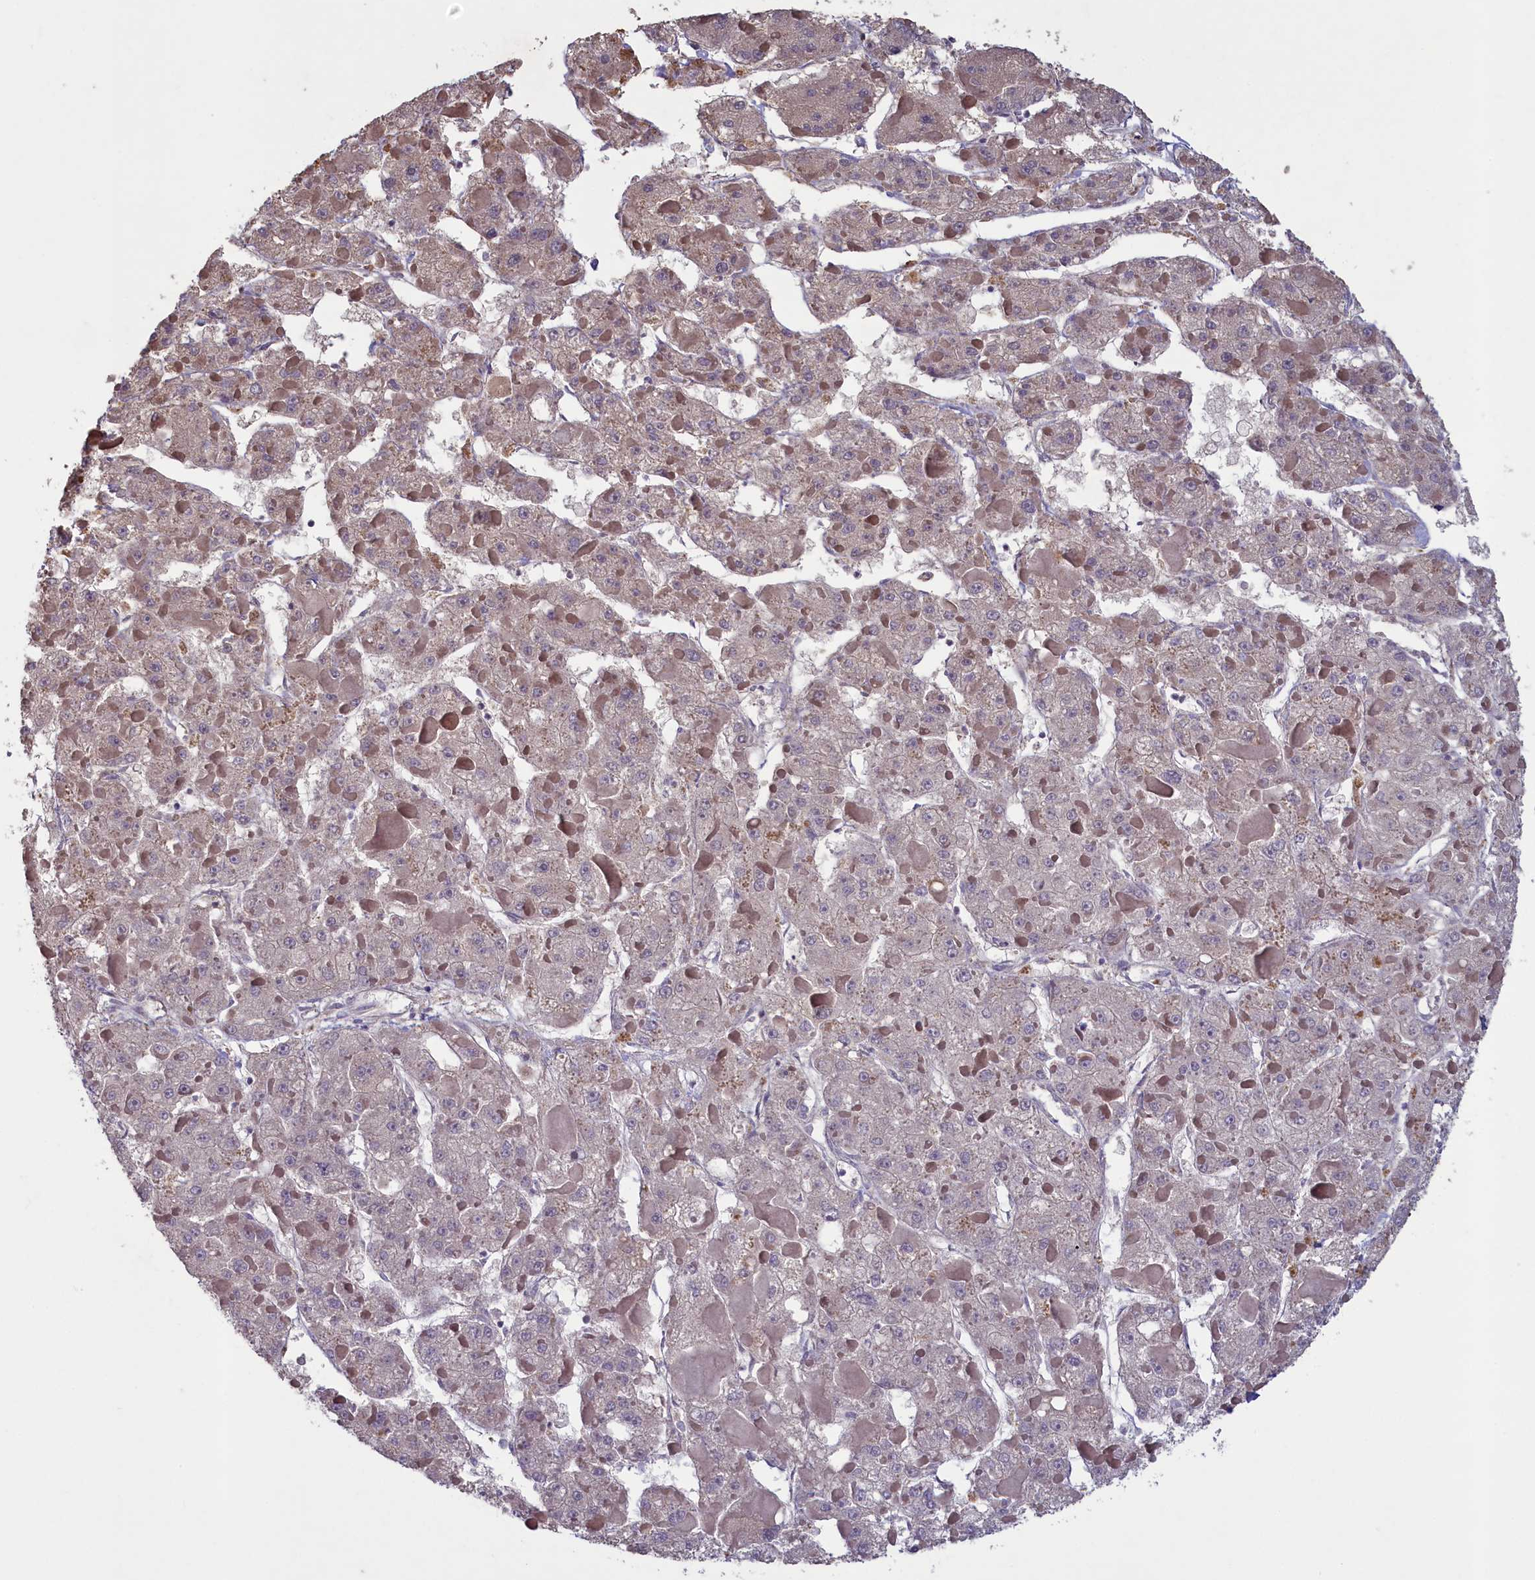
{"staining": {"intensity": "negative", "quantity": "none", "location": "none"}, "tissue": "liver cancer", "cell_type": "Tumor cells", "image_type": "cancer", "snomed": [{"axis": "morphology", "description": "Carcinoma, Hepatocellular, NOS"}, {"axis": "topography", "description": "Liver"}], "caption": "Protein analysis of liver cancer exhibits no significant positivity in tumor cells. (Stains: DAB (3,3'-diaminobenzidine) immunohistochemistry (IHC) with hematoxylin counter stain, Microscopy: brightfield microscopy at high magnification).", "gene": "ATF7IP2", "patient": {"sex": "female", "age": 73}}